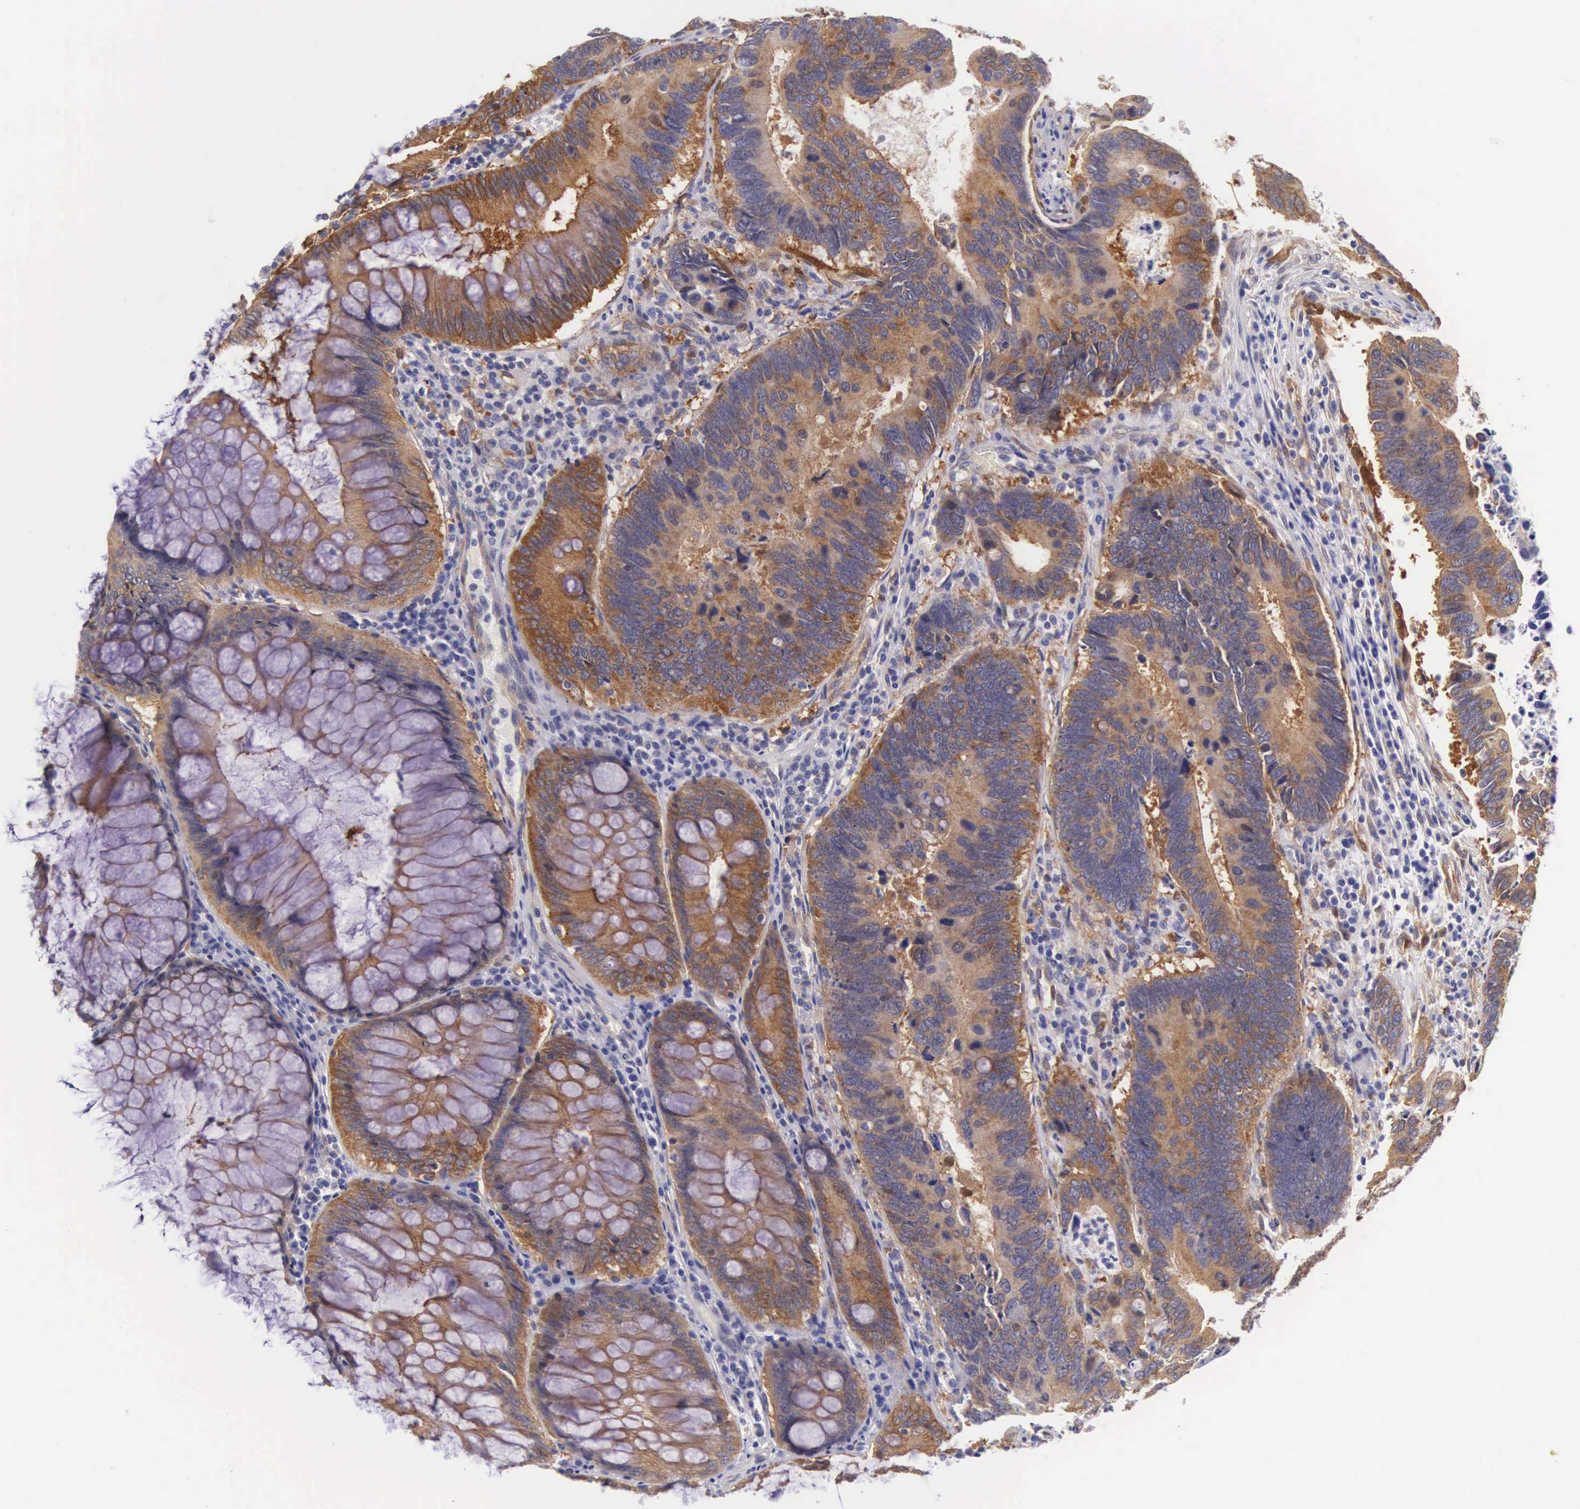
{"staining": {"intensity": "strong", "quantity": "25%-75%", "location": "cytoplasmic/membranous"}, "tissue": "colorectal cancer", "cell_type": "Tumor cells", "image_type": "cancer", "snomed": [{"axis": "morphology", "description": "Adenocarcinoma, NOS"}, {"axis": "topography", "description": "Colon"}], "caption": "A brown stain highlights strong cytoplasmic/membranous positivity of a protein in human adenocarcinoma (colorectal) tumor cells. The protein of interest is stained brown, and the nuclei are stained in blue (DAB (3,3'-diaminobenzidine) IHC with brightfield microscopy, high magnification).", "gene": "BCAR1", "patient": {"sex": "male", "age": 49}}